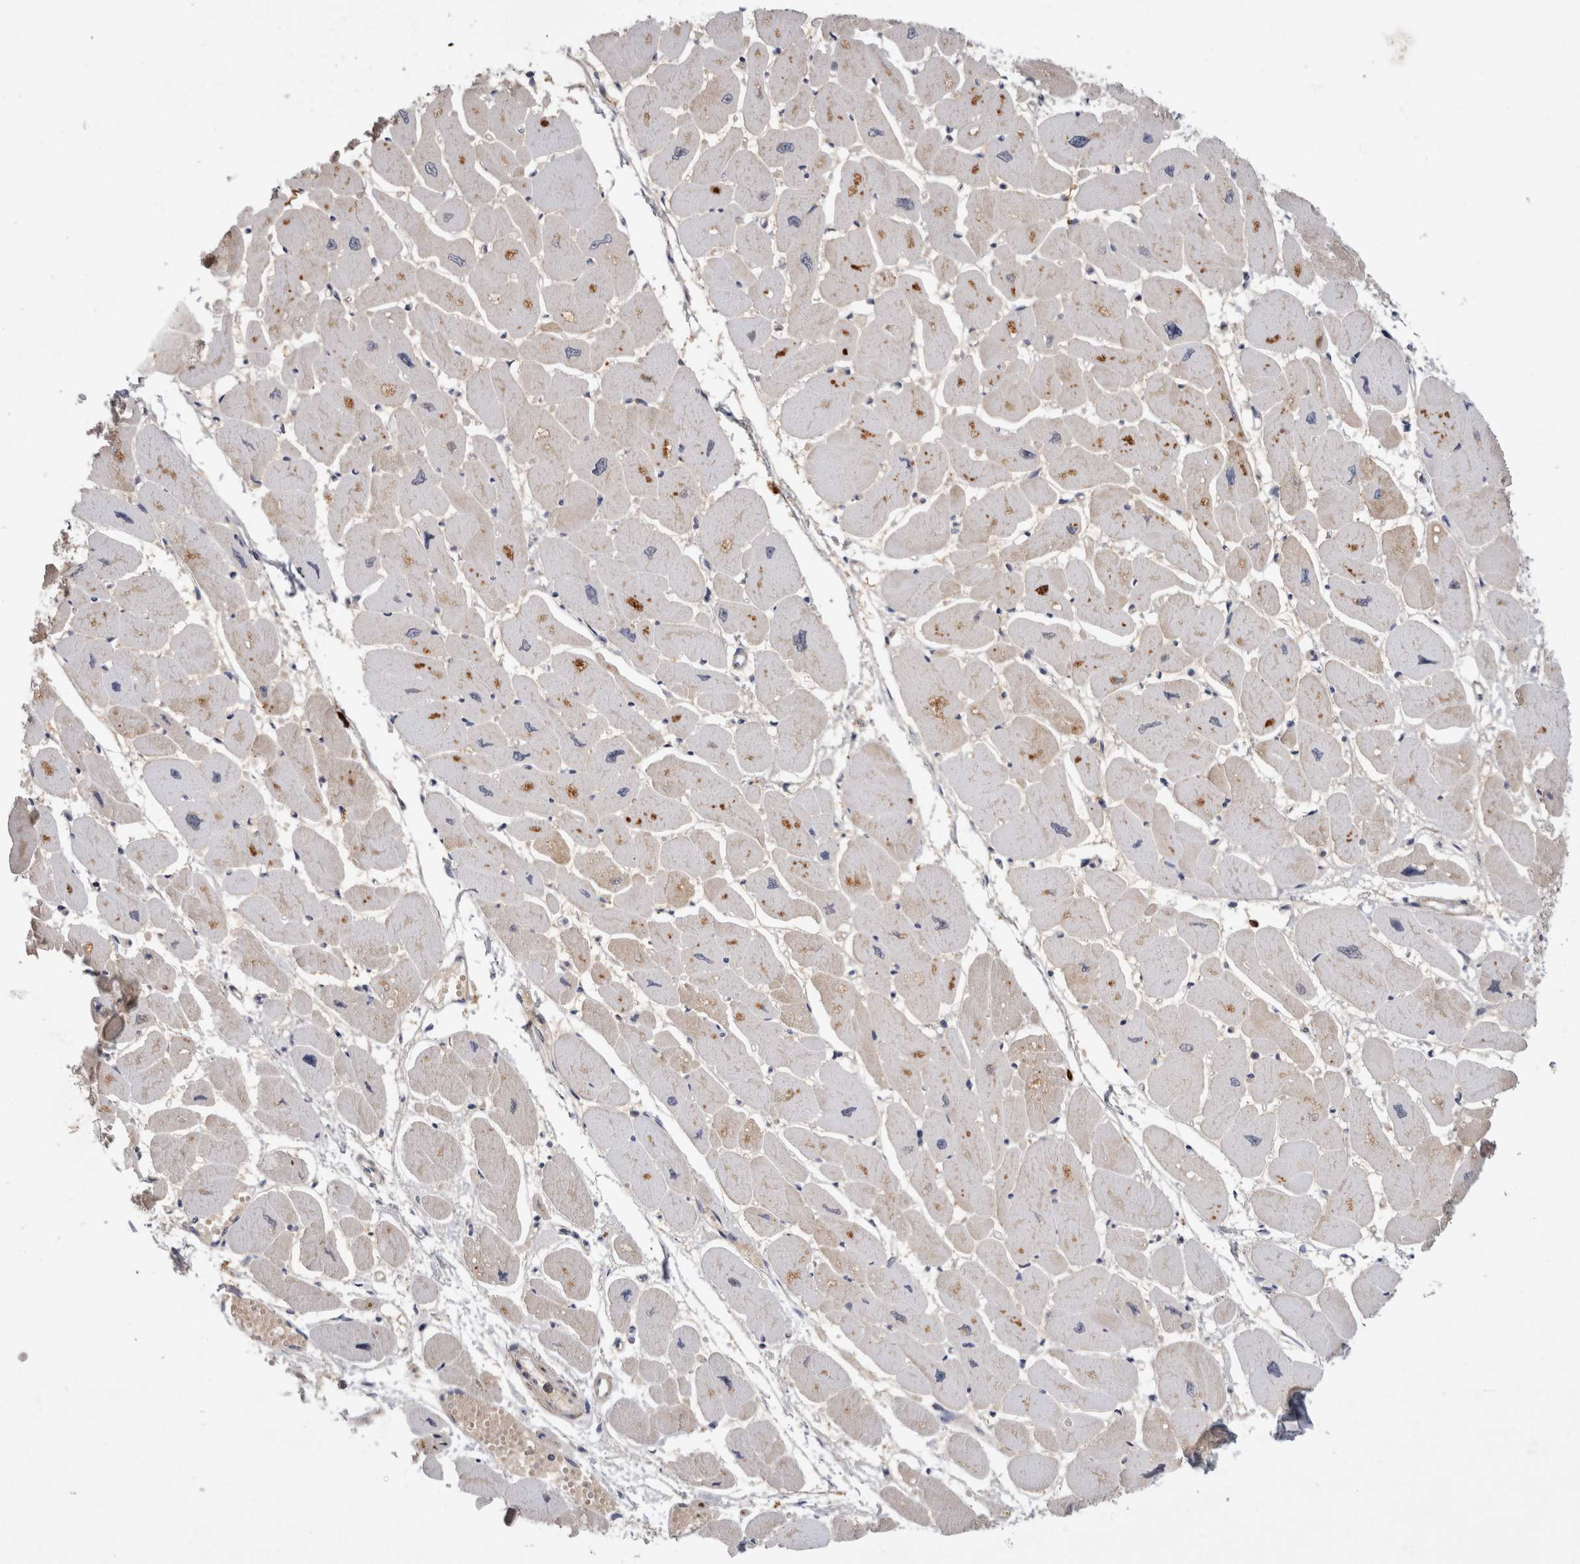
{"staining": {"intensity": "moderate", "quantity": "25%-75%", "location": "cytoplasmic/membranous"}, "tissue": "heart muscle", "cell_type": "Cardiomyocytes", "image_type": "normal", "snomed": [{"axis": "morphology", "description": "Normal tissue, NOS"}, {"axis": "topography", "description": "Heart"}], "caption": "Immunohistochemical staining of unremarkable heart muscle reveals medium levels of moderate cytoplasmic/membranous positivity in approximately 25%-75% of cardiomyocytes. The protein of interest is shown in brown color, while the nuclei are stained blue.", "gene": "PGM1", "patient": {"sex": "female", "age": 54}}